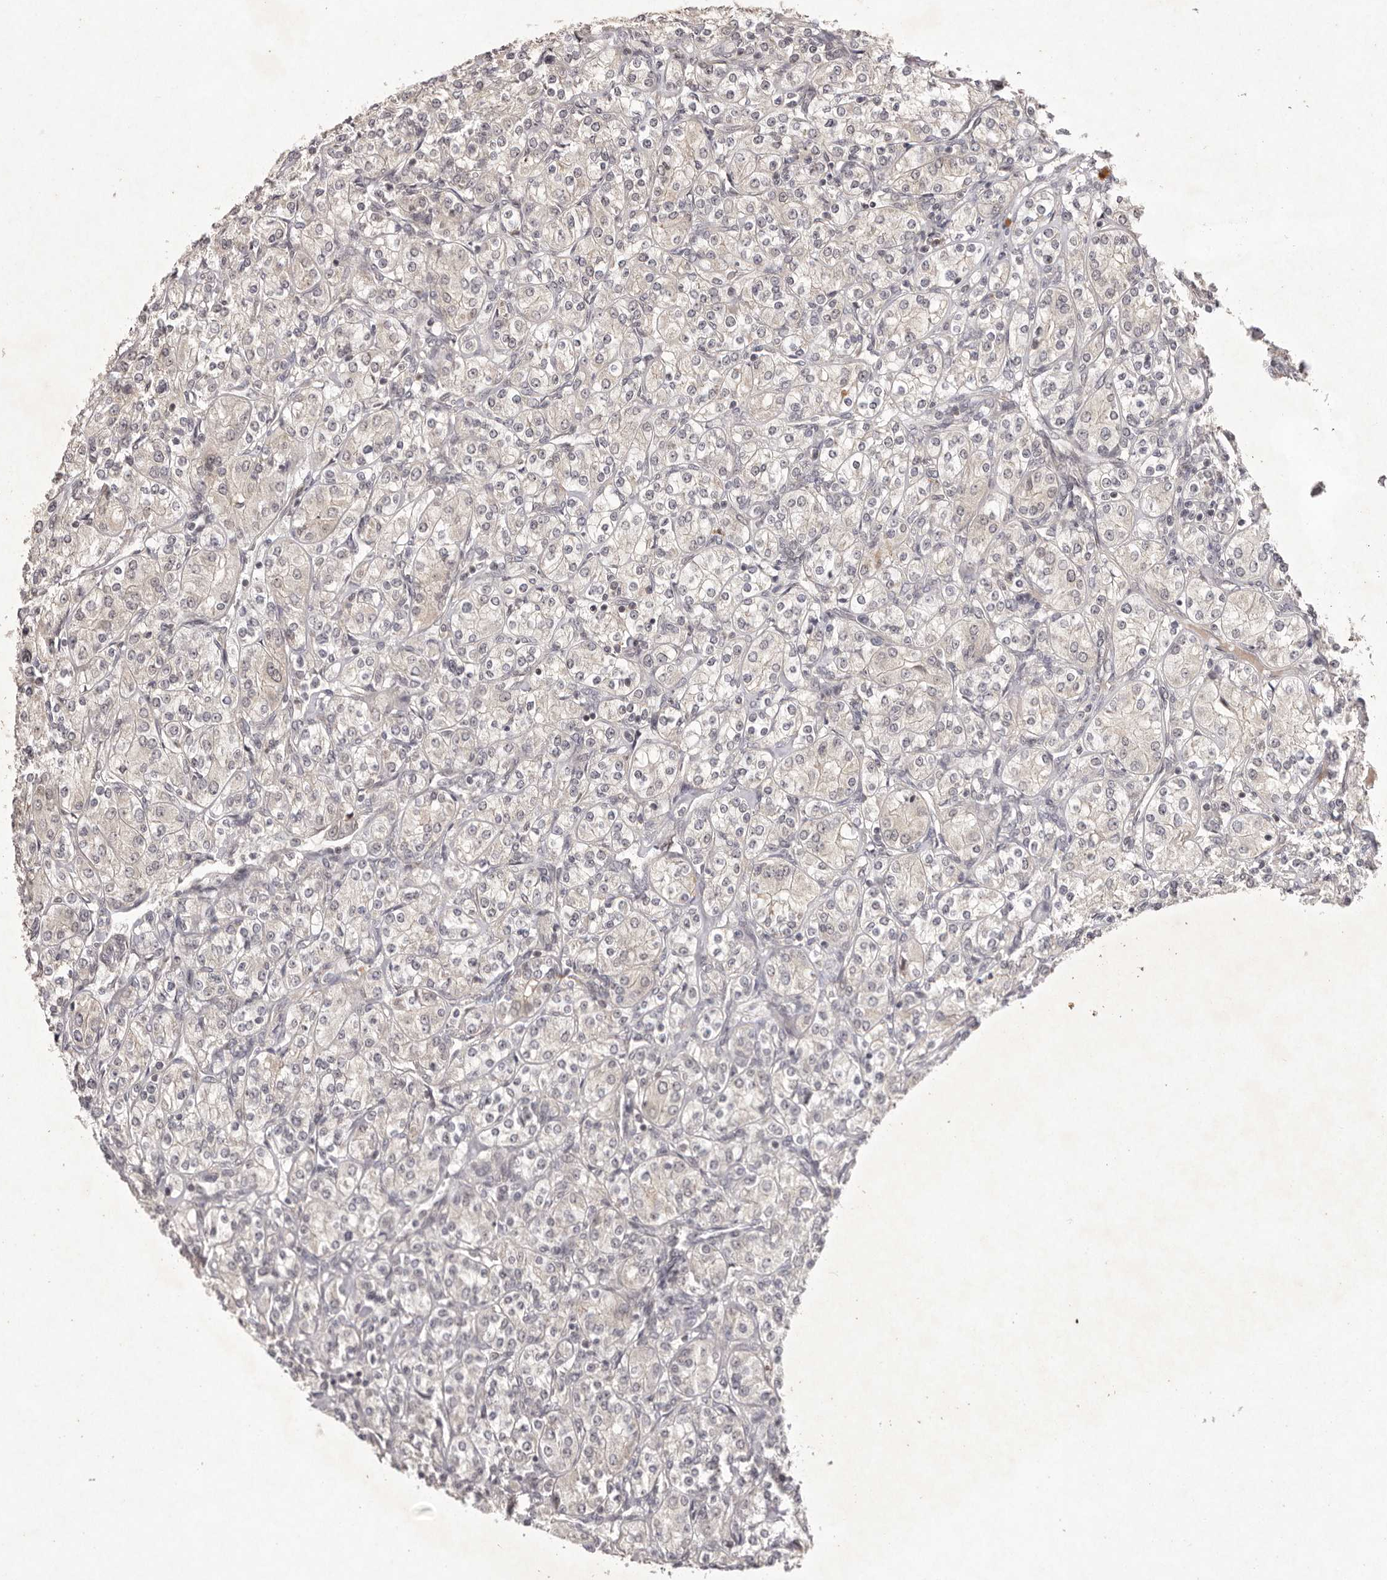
{"staining": {"intensity": "negative", "quantity": "none", "location": "none"}, "tissue": "renal cancer", "cell_type": "Tumor cells", "image_type": "cancer", "snomed": [{"axis": "morphology", "description": "Adenocarcinoma, NOS"}, {"axis": "topography", "description": "Kidney"}], "caption": "Immunohistochemistry of renal cancer (adenocarcinoma) exhibits no expression in tumor cells.", "gene": "BUD31", "patient": {"sex": "male", "age": 77}}